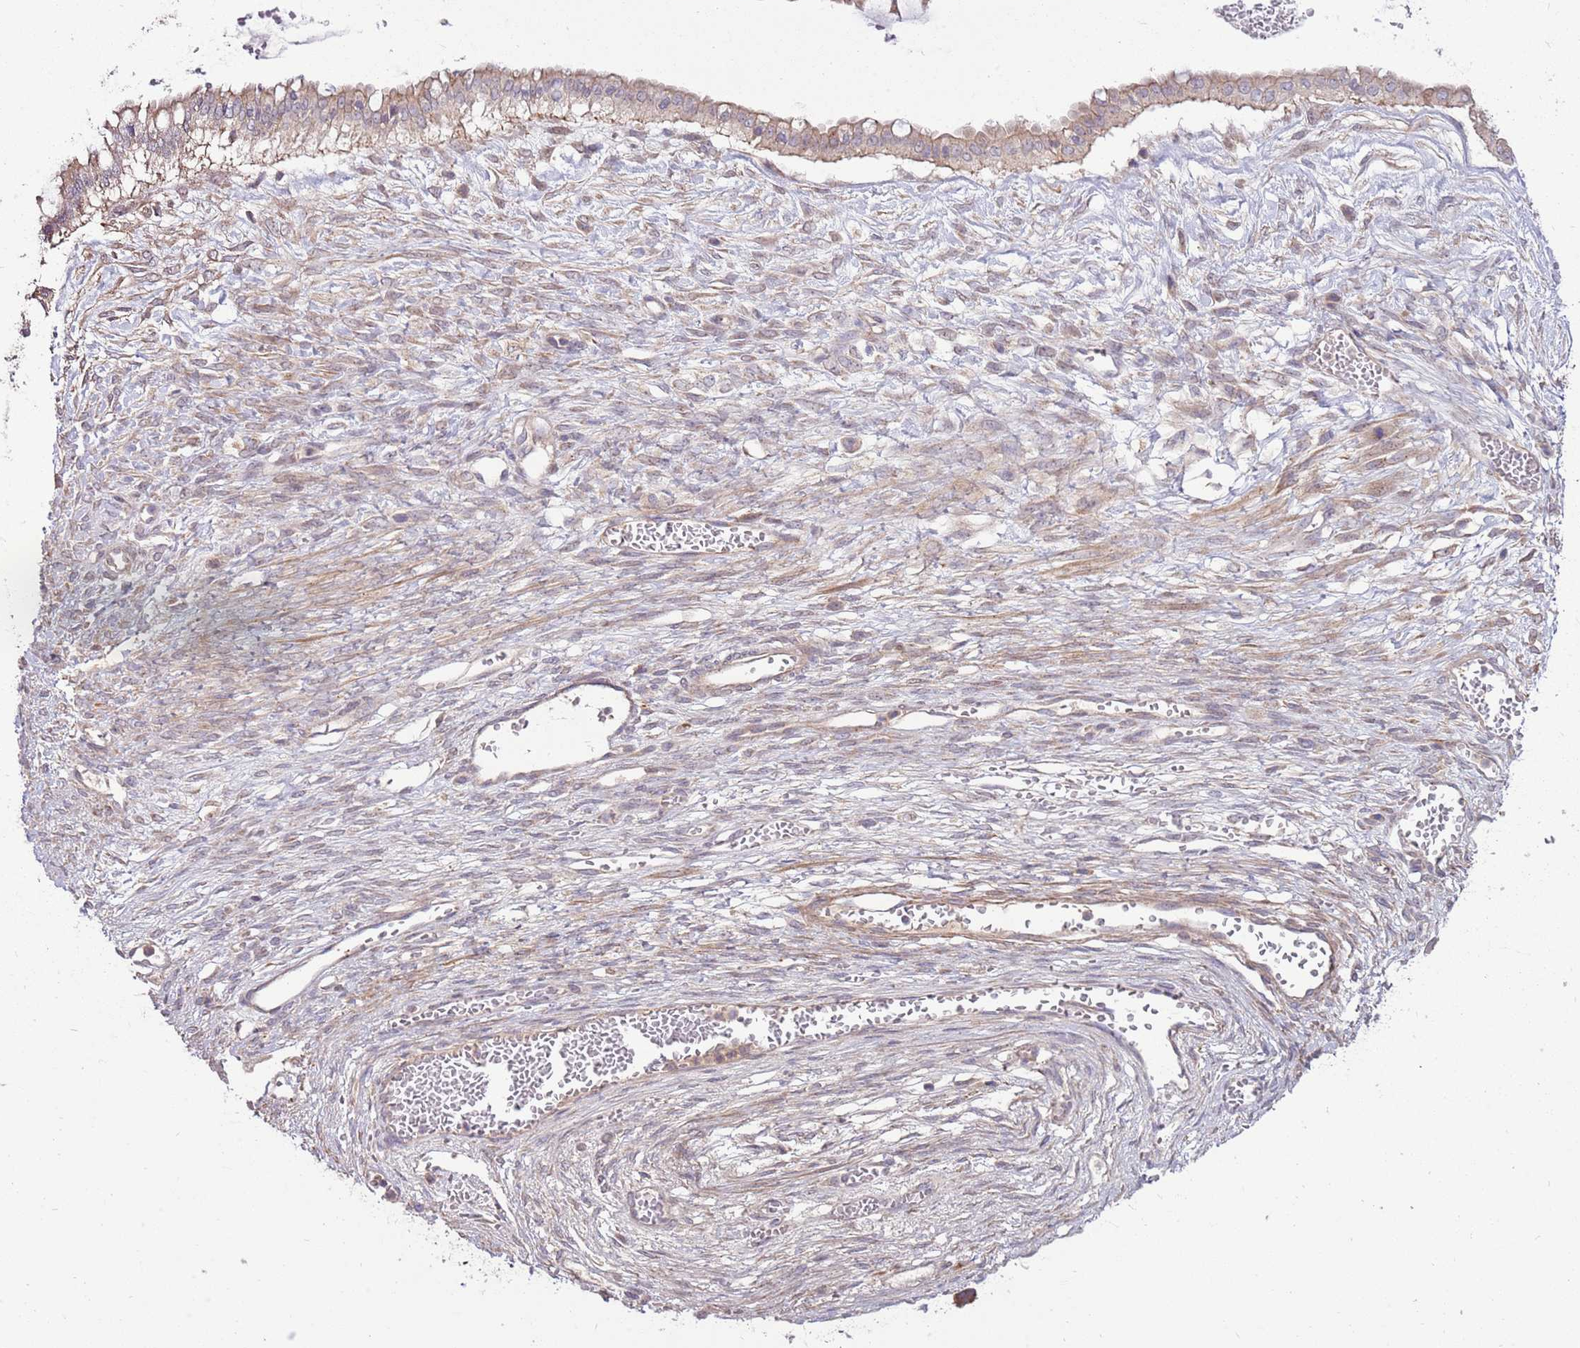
{"staining": {"intensity": "moderate", "quantity": ">75%", "location": "cytoplasmic/membranous"}, "tissue": "ovarian cancer", "cell_type": "Tumor cells", "image_type": "cancer", "snomed": [{"axis": "morphology", "description": "Cystadenocarcinoma, mucinous, NOS"}, {"axis": "topography", "description": "Ovary"}], "caption": "Immunohistochemical staining of human ovarian mucinous cystadenocarcinoma reveals medium levels of moderate cytoplasmic/membranous protein positivity in approximately >75% of tumor cells. (brown staining indicates protein expression, while blue staining denotes nuclei).", "gene": "SPATA31D1", "patient": {"sex": "female", "age": 73}}